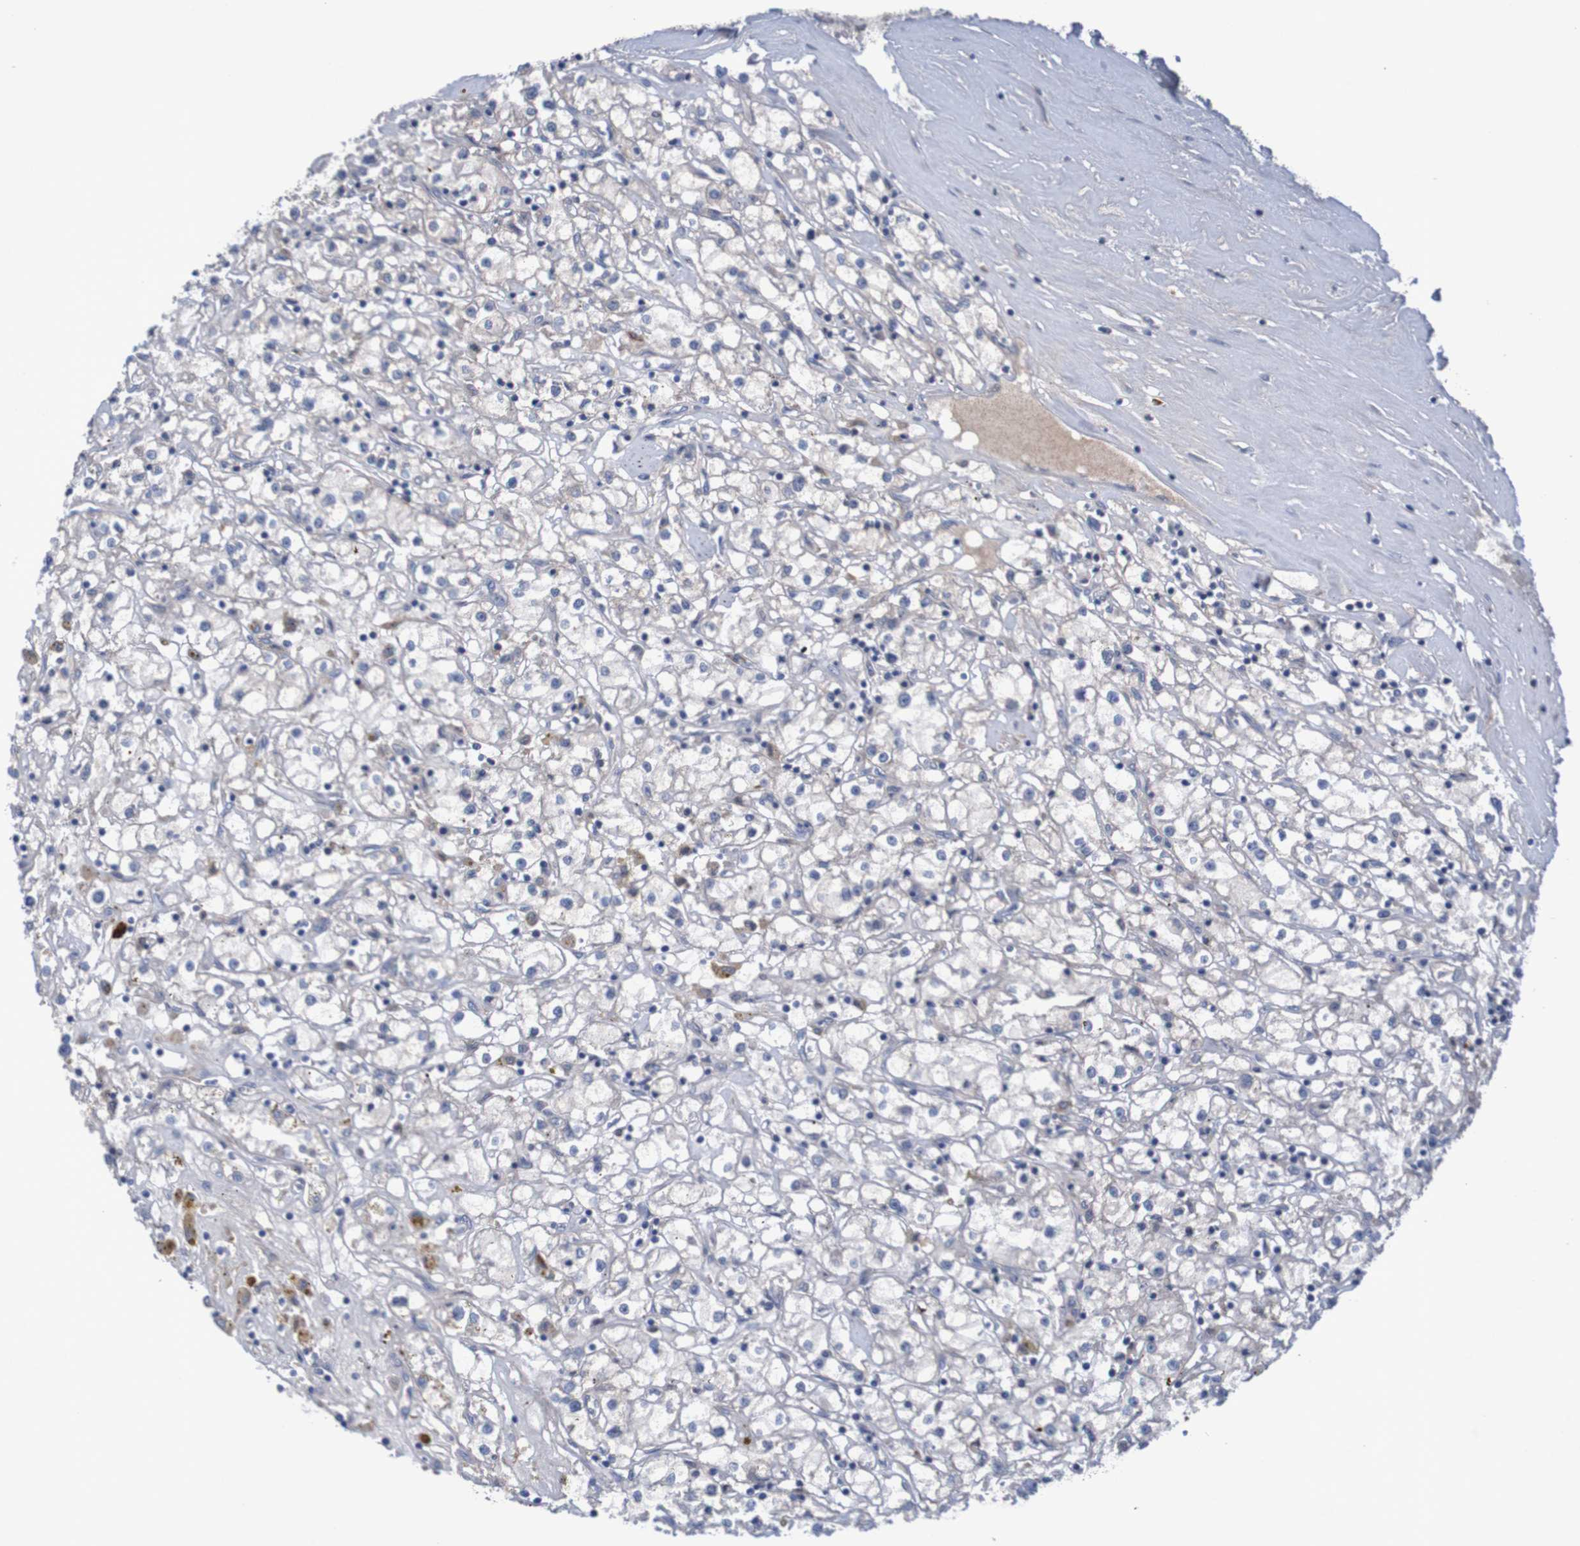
{"staining": {"intensity": "moderate", "quantity": "<25%", "location": "cytoplasmic/membranous"}, "tissue": "renal cancer", "cell_type": "Tumor cells", "image_type": "cancer", "snomed": [{"axis": "morphology", "description": "Adenocarcinoma, NOS"}, {"axis": "topography", "description": "Kidney"}], "caption": "Tumor cells show low levels of moderate cytoplasmic/membranous expression in approximately <25% of cells in renal cancer (adenocarcinoma).", "gene": "LTA", "patient": {"sex": "male", "age": 56}}